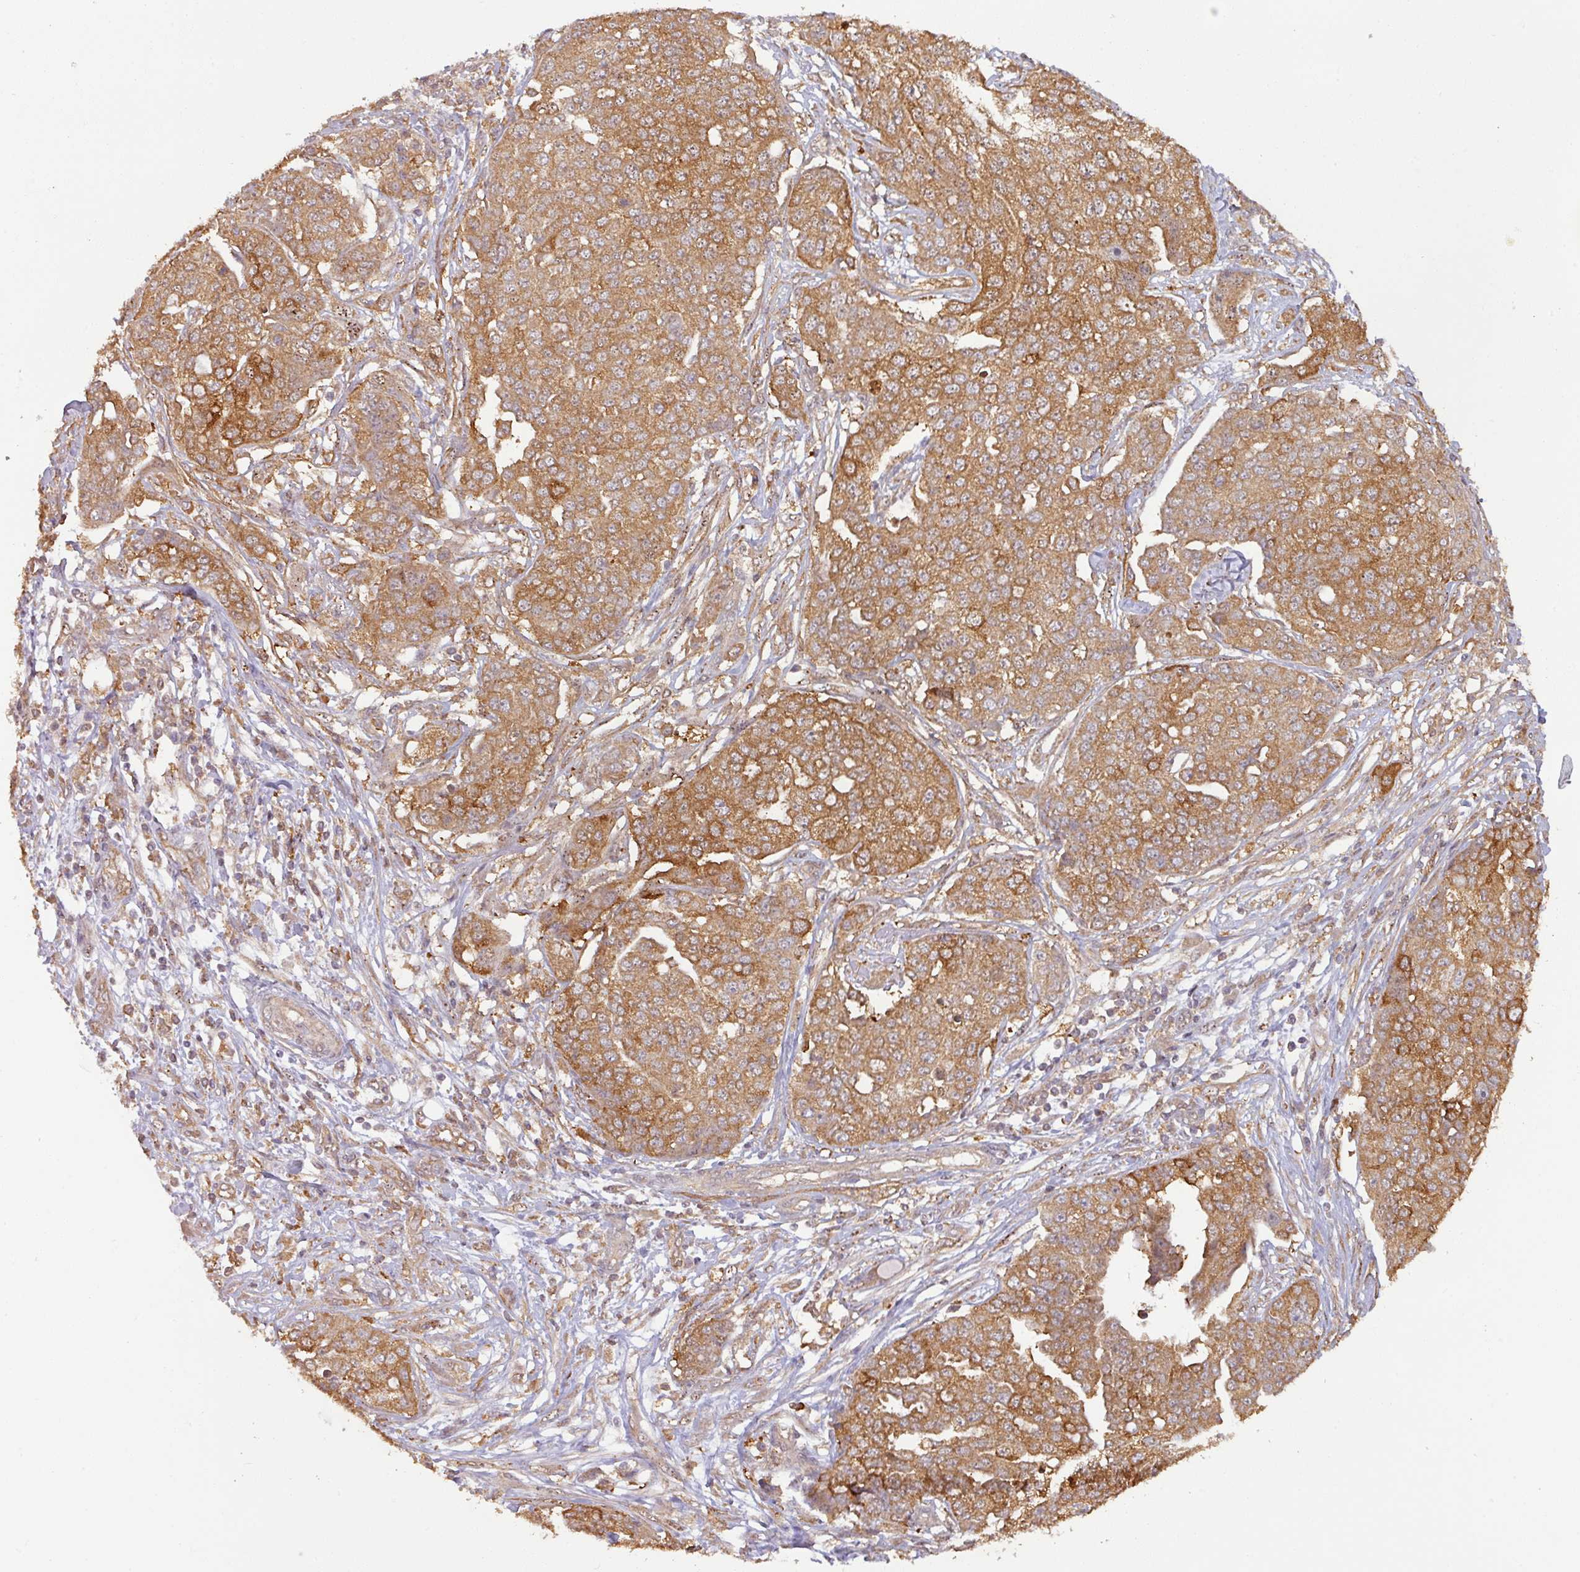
{"staining": {"intensity": "moderate", "quantity": ">75%", "location": "cytoplasmic/membranous,nuclear"}, "tissue": "ovarian cancer", "cell_type": "Tumor cells", "image_type": "cancer", "snomed": [{"axis": "morphology", "description": "Cystadenocarcinoma, serous, NOS"}, {"axis": "topography", "description": "Soft tissue"}, {"axis": "topography", "description": "Ovary"}], "caption": "Ovarian cancer tissue reveals moderate cytoplasmic/membranous and nuclear positivity in about >75% of tumor cells, visualized by immunohistochemistry.", "gene": "ZNF322", "patient": {"sex": "female", "age": 57}}